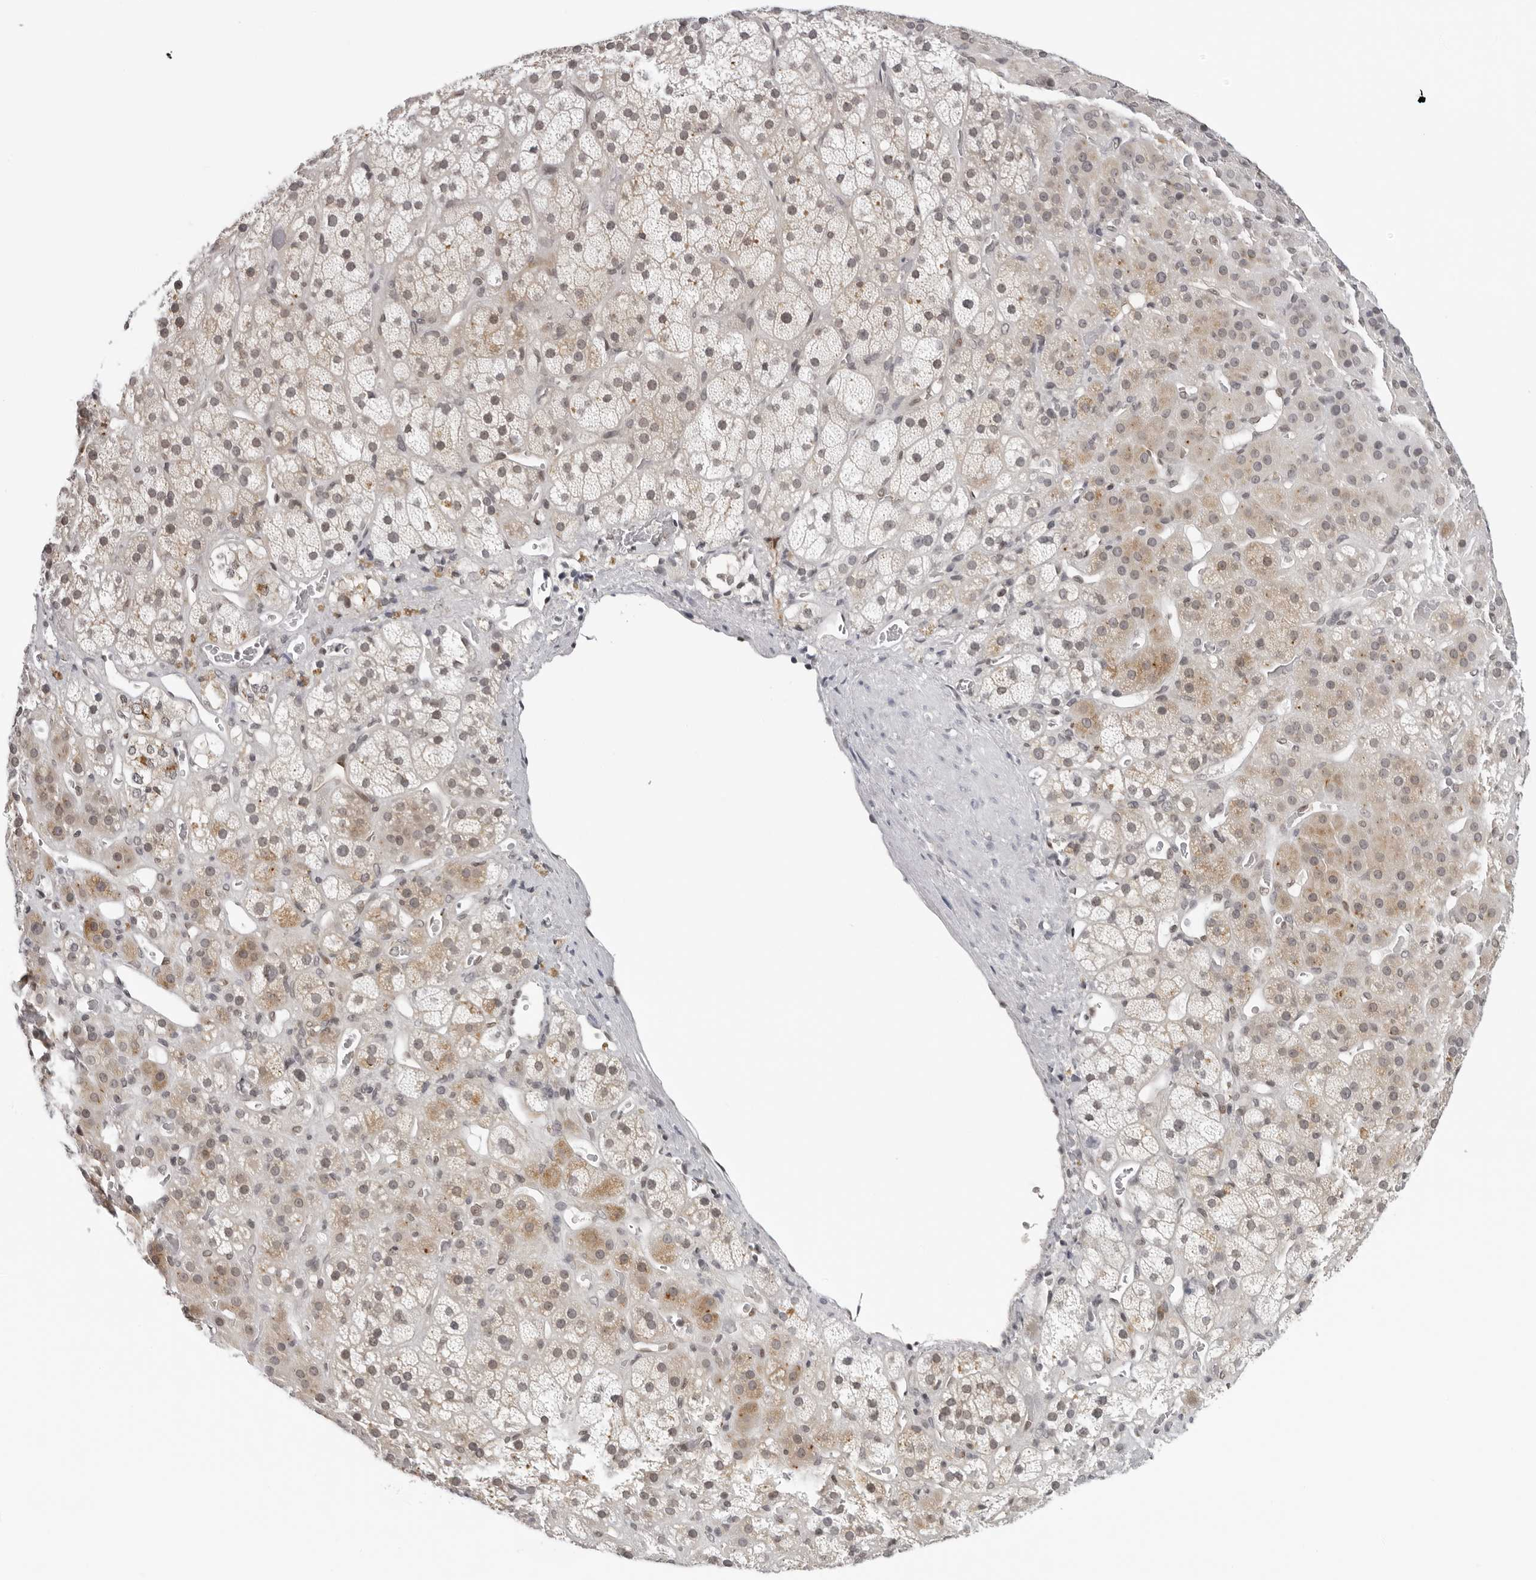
{"staining": {"intensity": "weak", "quantity": "25%-75%", "location": "cytoplasmic/membranous"}, "tissue": "adrenal gland", "cell_type": "Glandular cells", "image_type": "normal", "snomed": [{"axis": "morphology", "description": "Normal tissue, NOS"}, {"axis": "topography", "description": "Adrenal gland"}], "caption": "Weak cytoplasmic/membranous protein positivity is identified in approximately 25%-75% of glandular cells in adrenal gland. (IHC, brightfield microscopy, high magnification).", "gene": "CASP7", "patient": {"sex": "male", "age": 57}}